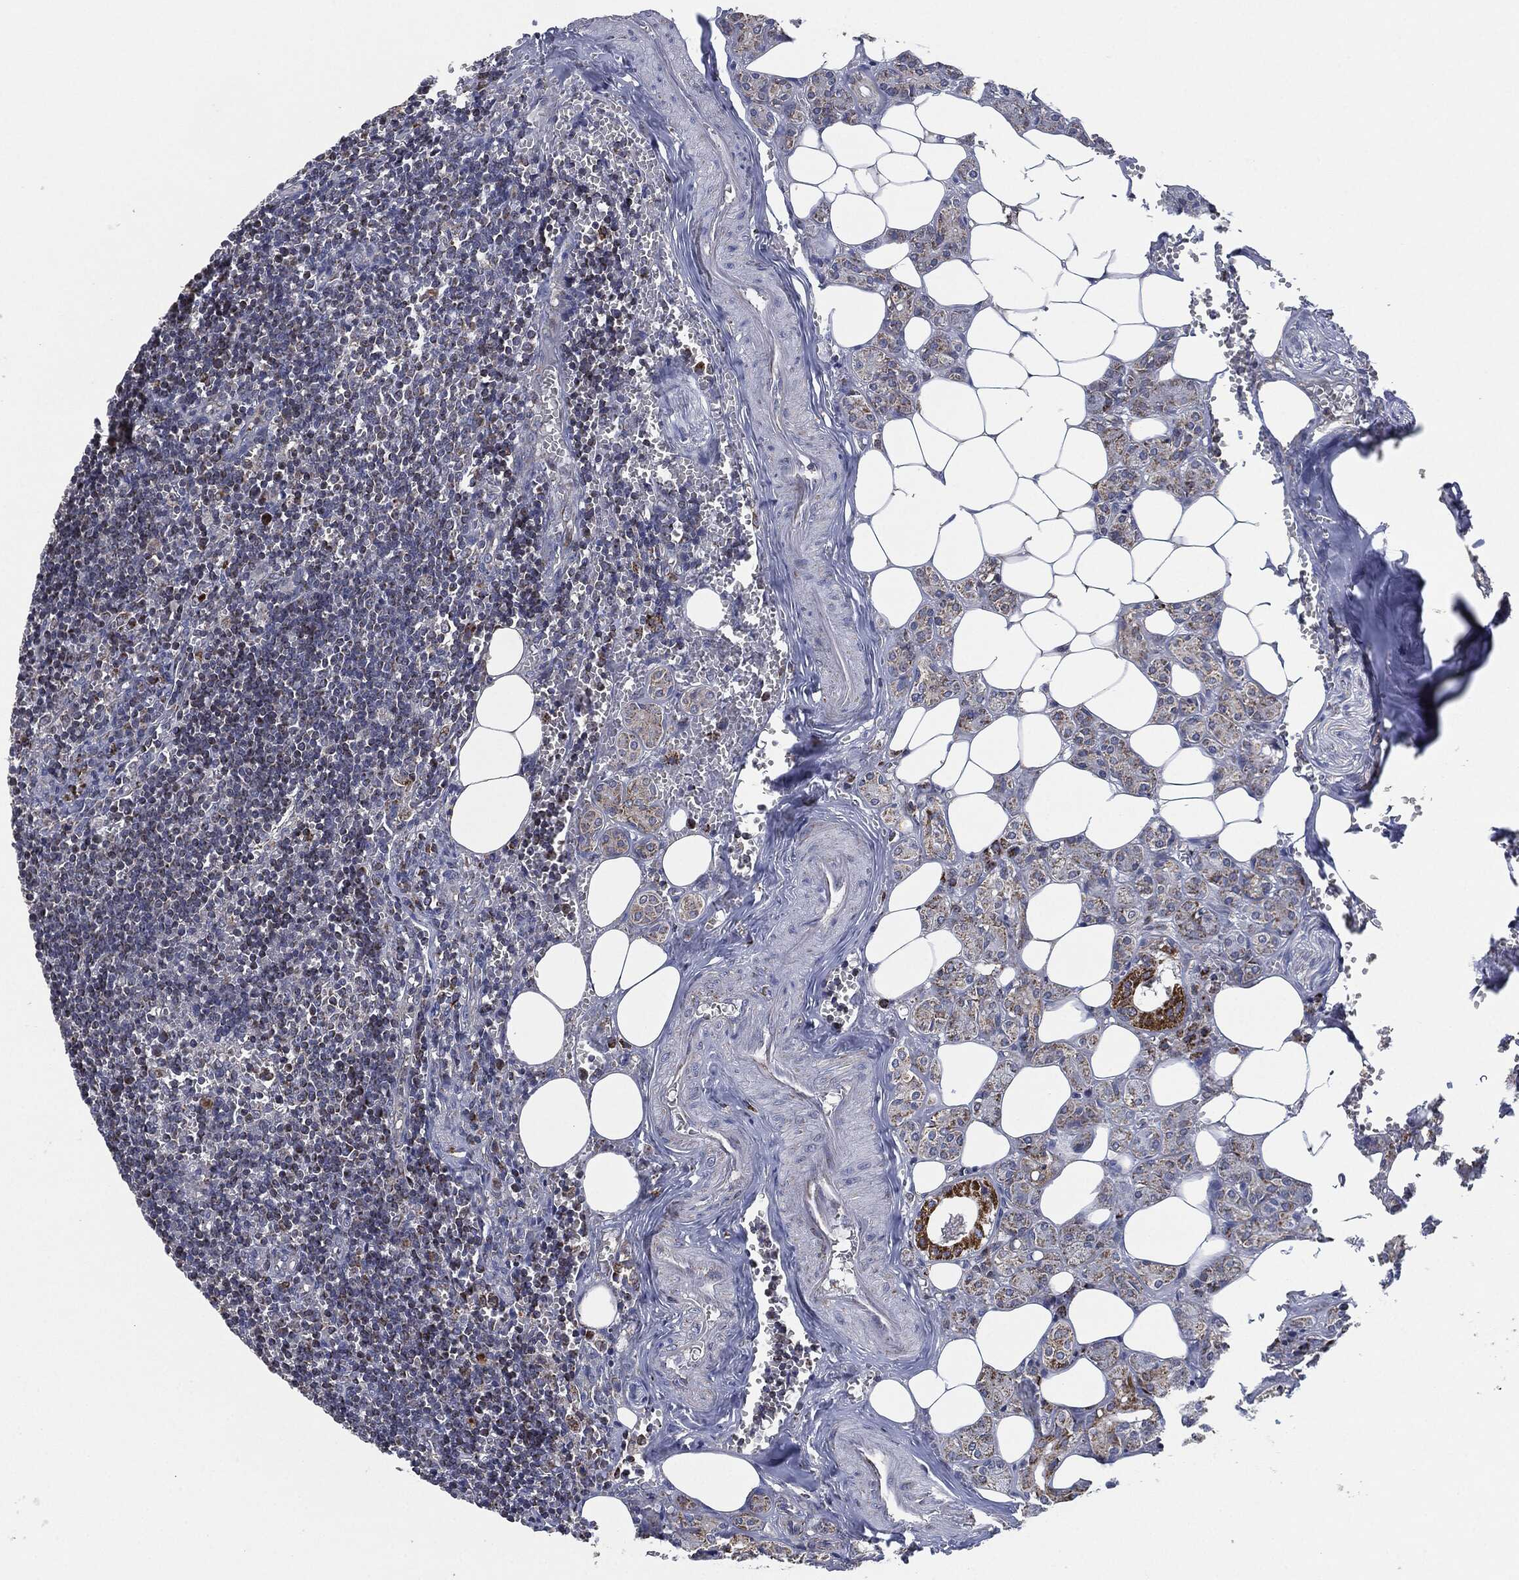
{"staining": {"intensity": "moderate", "quantity": "<25%", "location": "cytoplasmic/membranous"}, "tissue": "lymph node", "cell_type": "Germinal center cells", "image_type": "normal", "snomed": [{"axis": "morphology", "description": "Normal tissue, NOS"}, {"axis": "topography", "description": "Lymph node"}, {"axis": "topography", "description": "Salivary gland"}], "caption": "Protein expression analysis of normal lymph node displays moderate cytoplasmic/membranous expression in approximately <25% of germinal center cells.", "gene": "NDUFV2", "patient": {"sex": "male", "age": 78}}